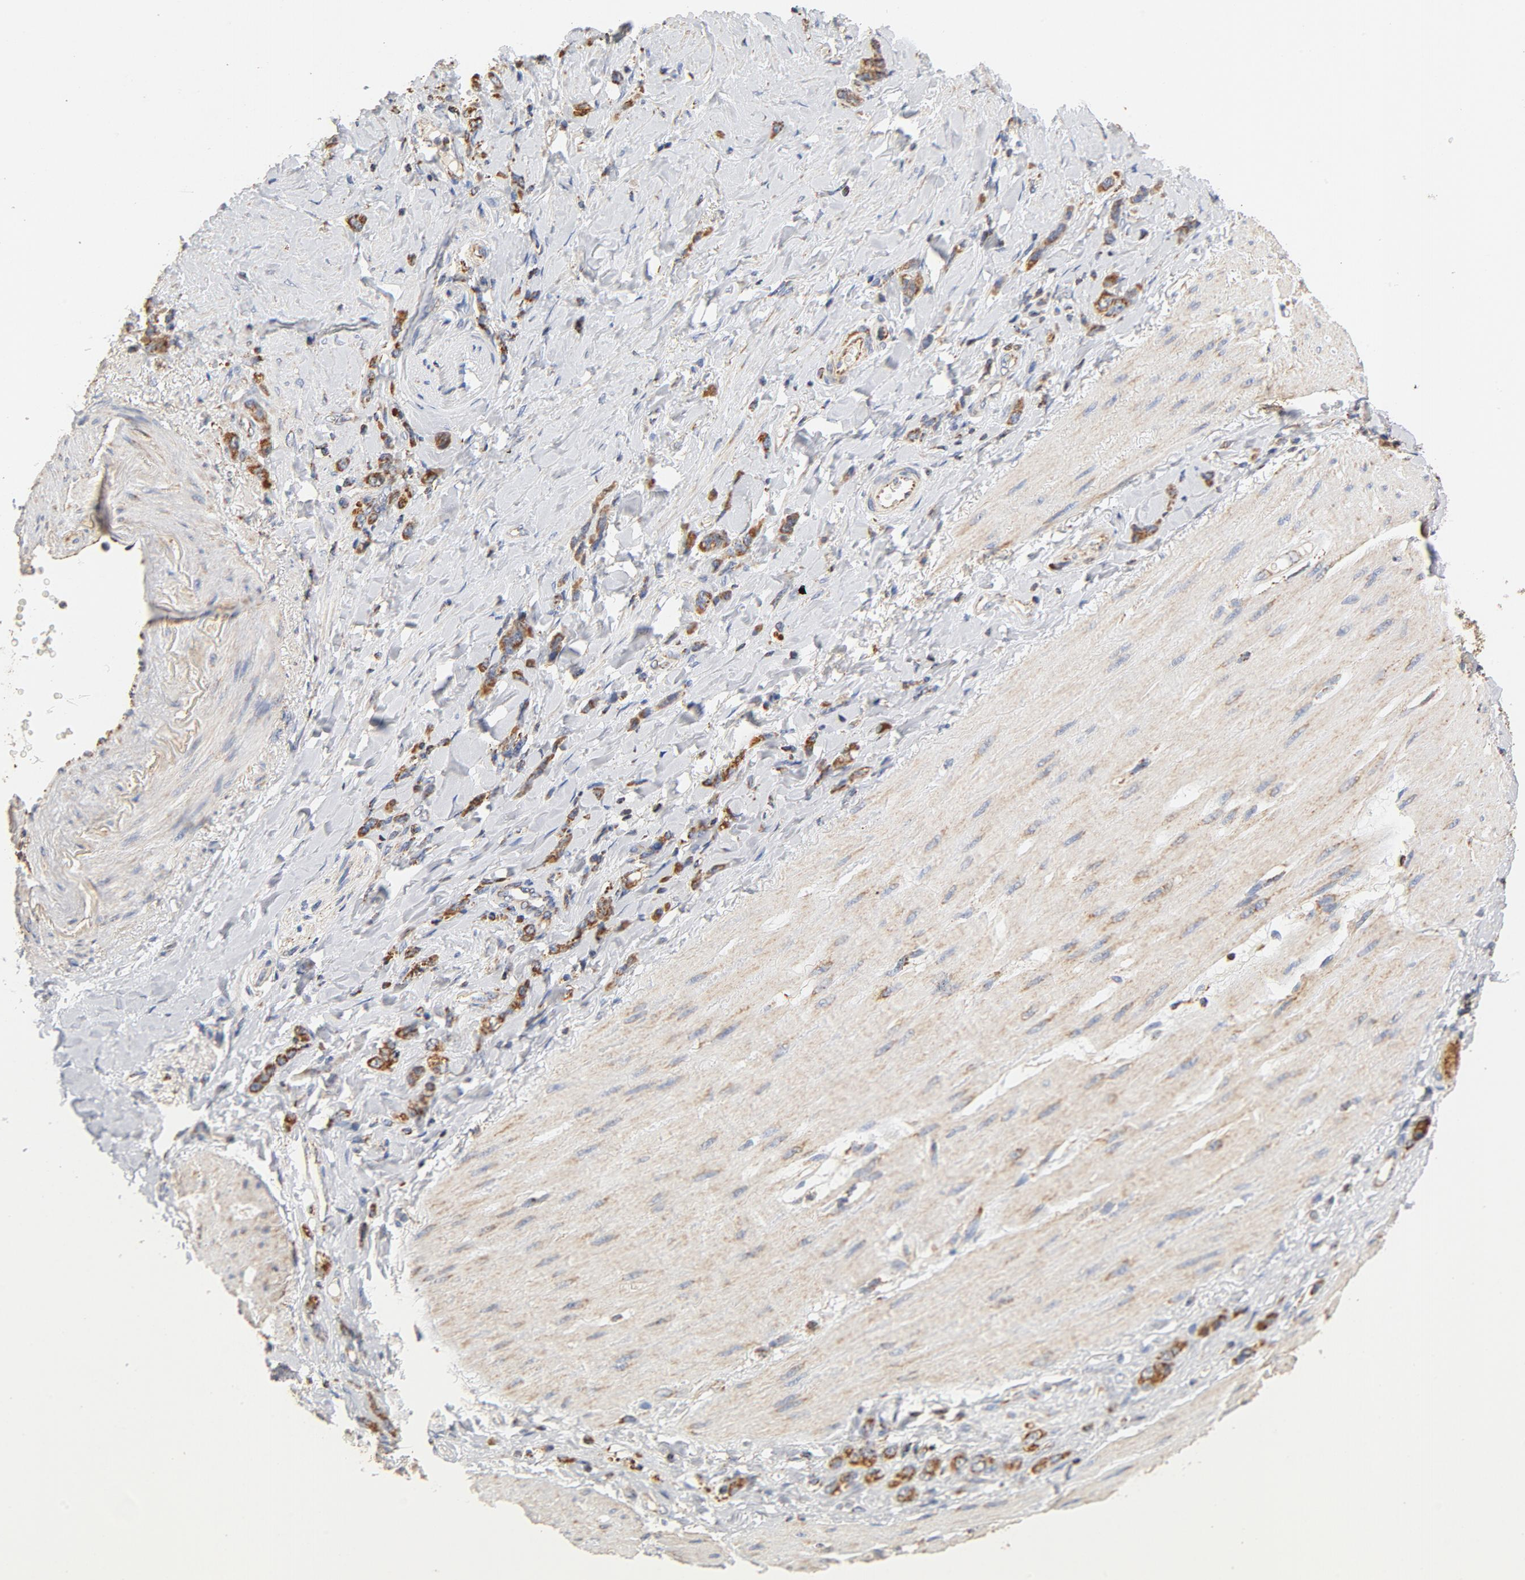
{"staining": {"intensity": "moderate", "quantity": ">75%", "location": "cytoplasmic/membranous"}, "tissue": "stomach cancer", "cell_type": "Tumor cells", "image_type": "cancer", "snomed": [{"axis": "morphology", "description": "Normal tissue, NOS"}, {"axis": "morphology", "description": "Adenocarcinoma, NOS"}, {"axis": "topography", "description": "Stomach"}], "caption": "Protein analysis of stomach adenocarcinoma tissue shows moderate cytoplasmic/membranous expression in about >75% of tumor cells.", "gene": "COX4I1", "patient": {"sex": "male", "age": 82}}